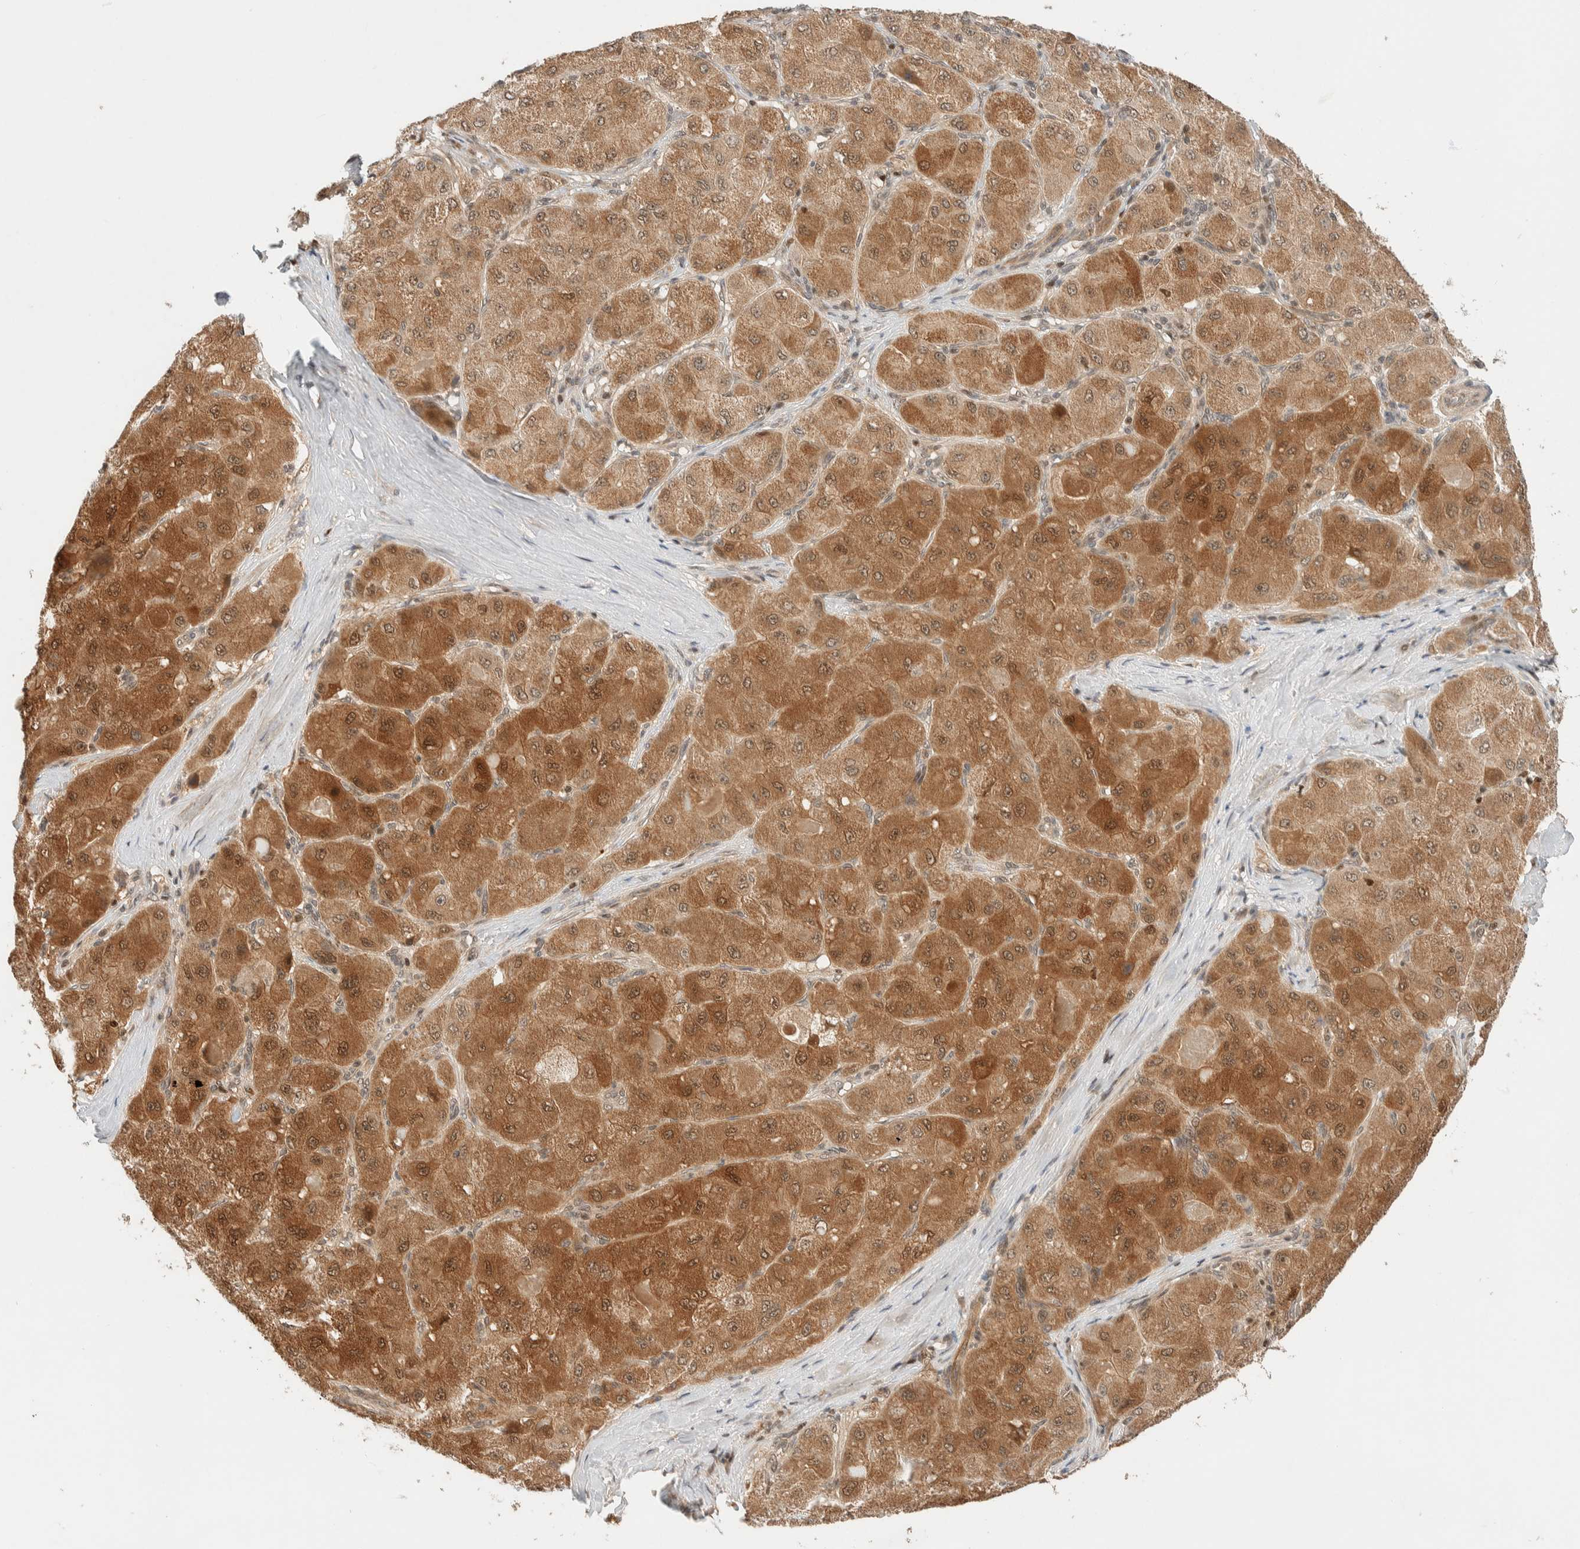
{"staining": {"intensity": "moderate", "quantity": ">75%", "location": "cytoplasmic/membranous"}, "tissue": "liver cancer", "cell_type": "Tumor cells", "image_type": "cancer", "snomed": [{"axis": "morphology", "description": "Carcinoma, Hepatocellular, NOS"}, {"axis": "topography", "description": "Liver"}], "caption": "The micrograph shows staining of liver hepatocellular carcinoma, revealing moderate cytoplasmic/membranous protein expression (brown color) within tumor cells. The staining was performed using DAB, with brown indicating positive protein expression. Nuclei are stained blue with hematoxylin.", "gene": "C8orf76", "patient": {"sex": "male", "age": 80}}